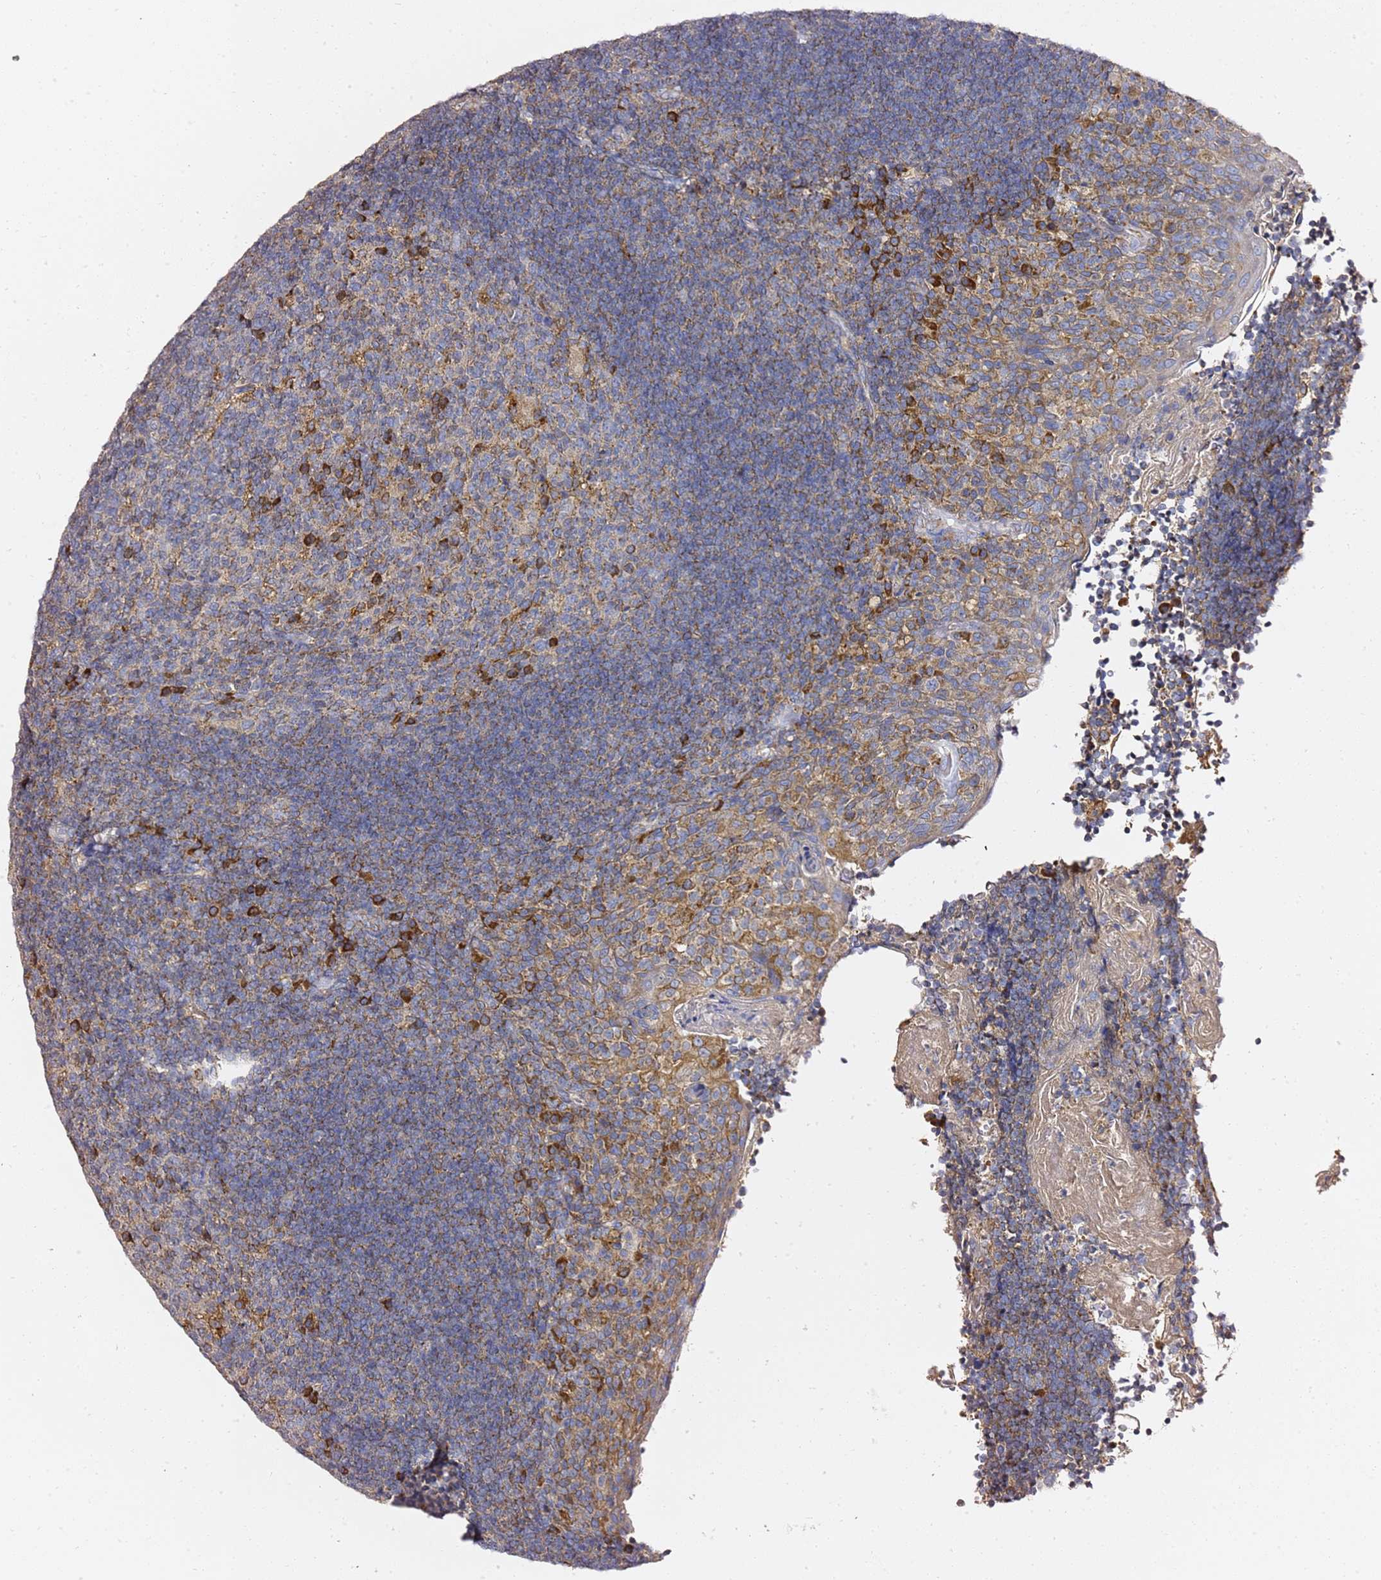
{"staining": {"intensity": "moderate", "quantity": "<25%", "location": "cytoplasmic/membranous"}, "tissue": "tonsil", "cell_type": "Germinal center cells", "image_type": "normal", "snomed": [{"axis": "morphology", "description": "Normal tissue, NOS"}, {"axis": "topography", "description": "Tonsil"}], "caption": "About <25% of germinal center cells in normal tonsil exhibit moderate cytoplasmic/membranous protein staining as visualized by brown immunohistochemical staining.", "gene": "C19orf12", "patient": {"sex": "female", "age": 10}}